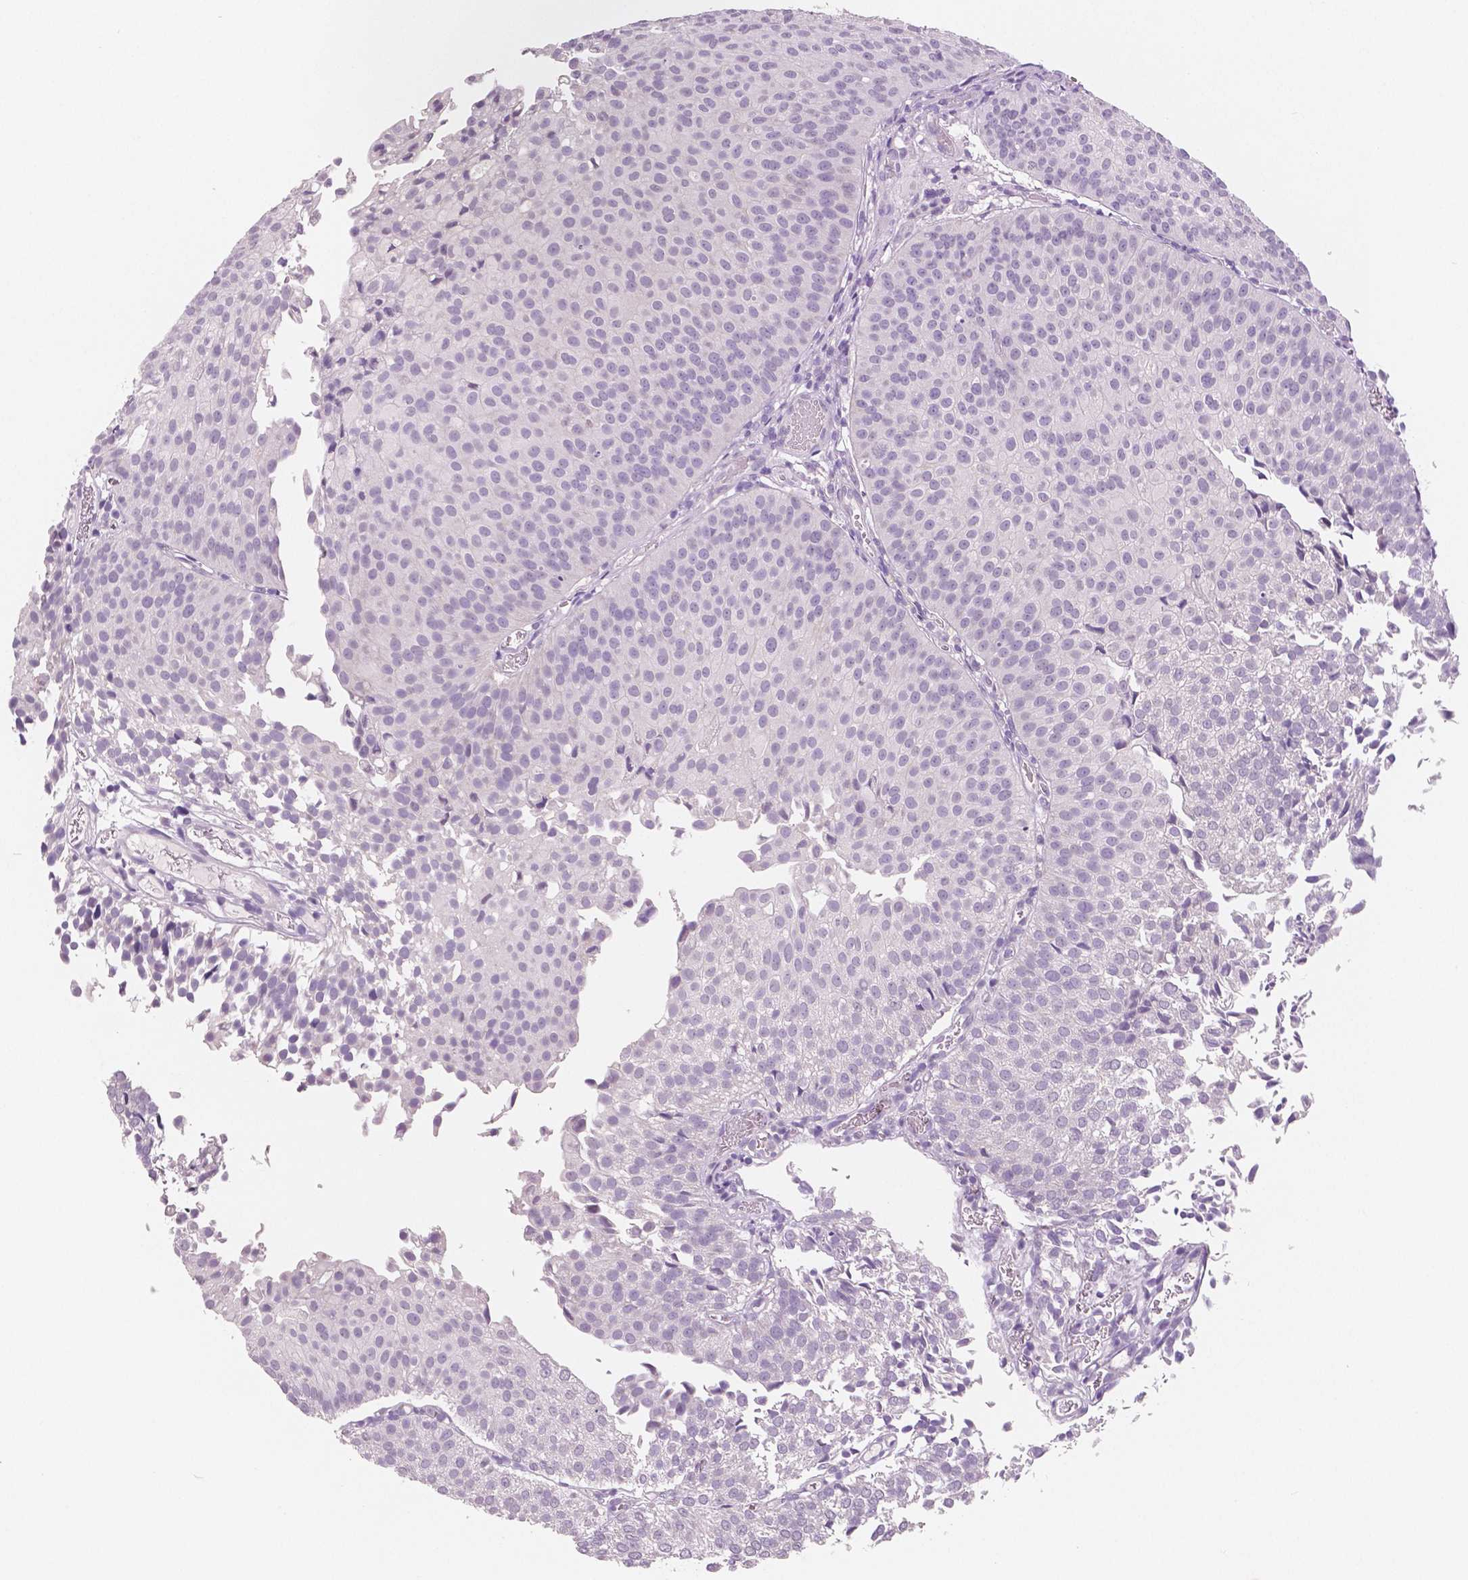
{"staining": {"intensity": "negative", "quantity": "none", "location": "none"}, "tissue": "urothelial cancer", "cell_type": "Tumor cells", "image_type": "cancer", "snomed": [{"axis": "morphology", "description": "Urothelial carcinoma, Low grade"}, {"axis": "topography", "description": "Urinary bladder"}], "caption": "DAB immunohistochemical staining of human low-grade urothelial carcinoma reveals no significant expression in tumor cells.", "gene": "NECAB2", "patient": {"sex": "male", "age": 80}}